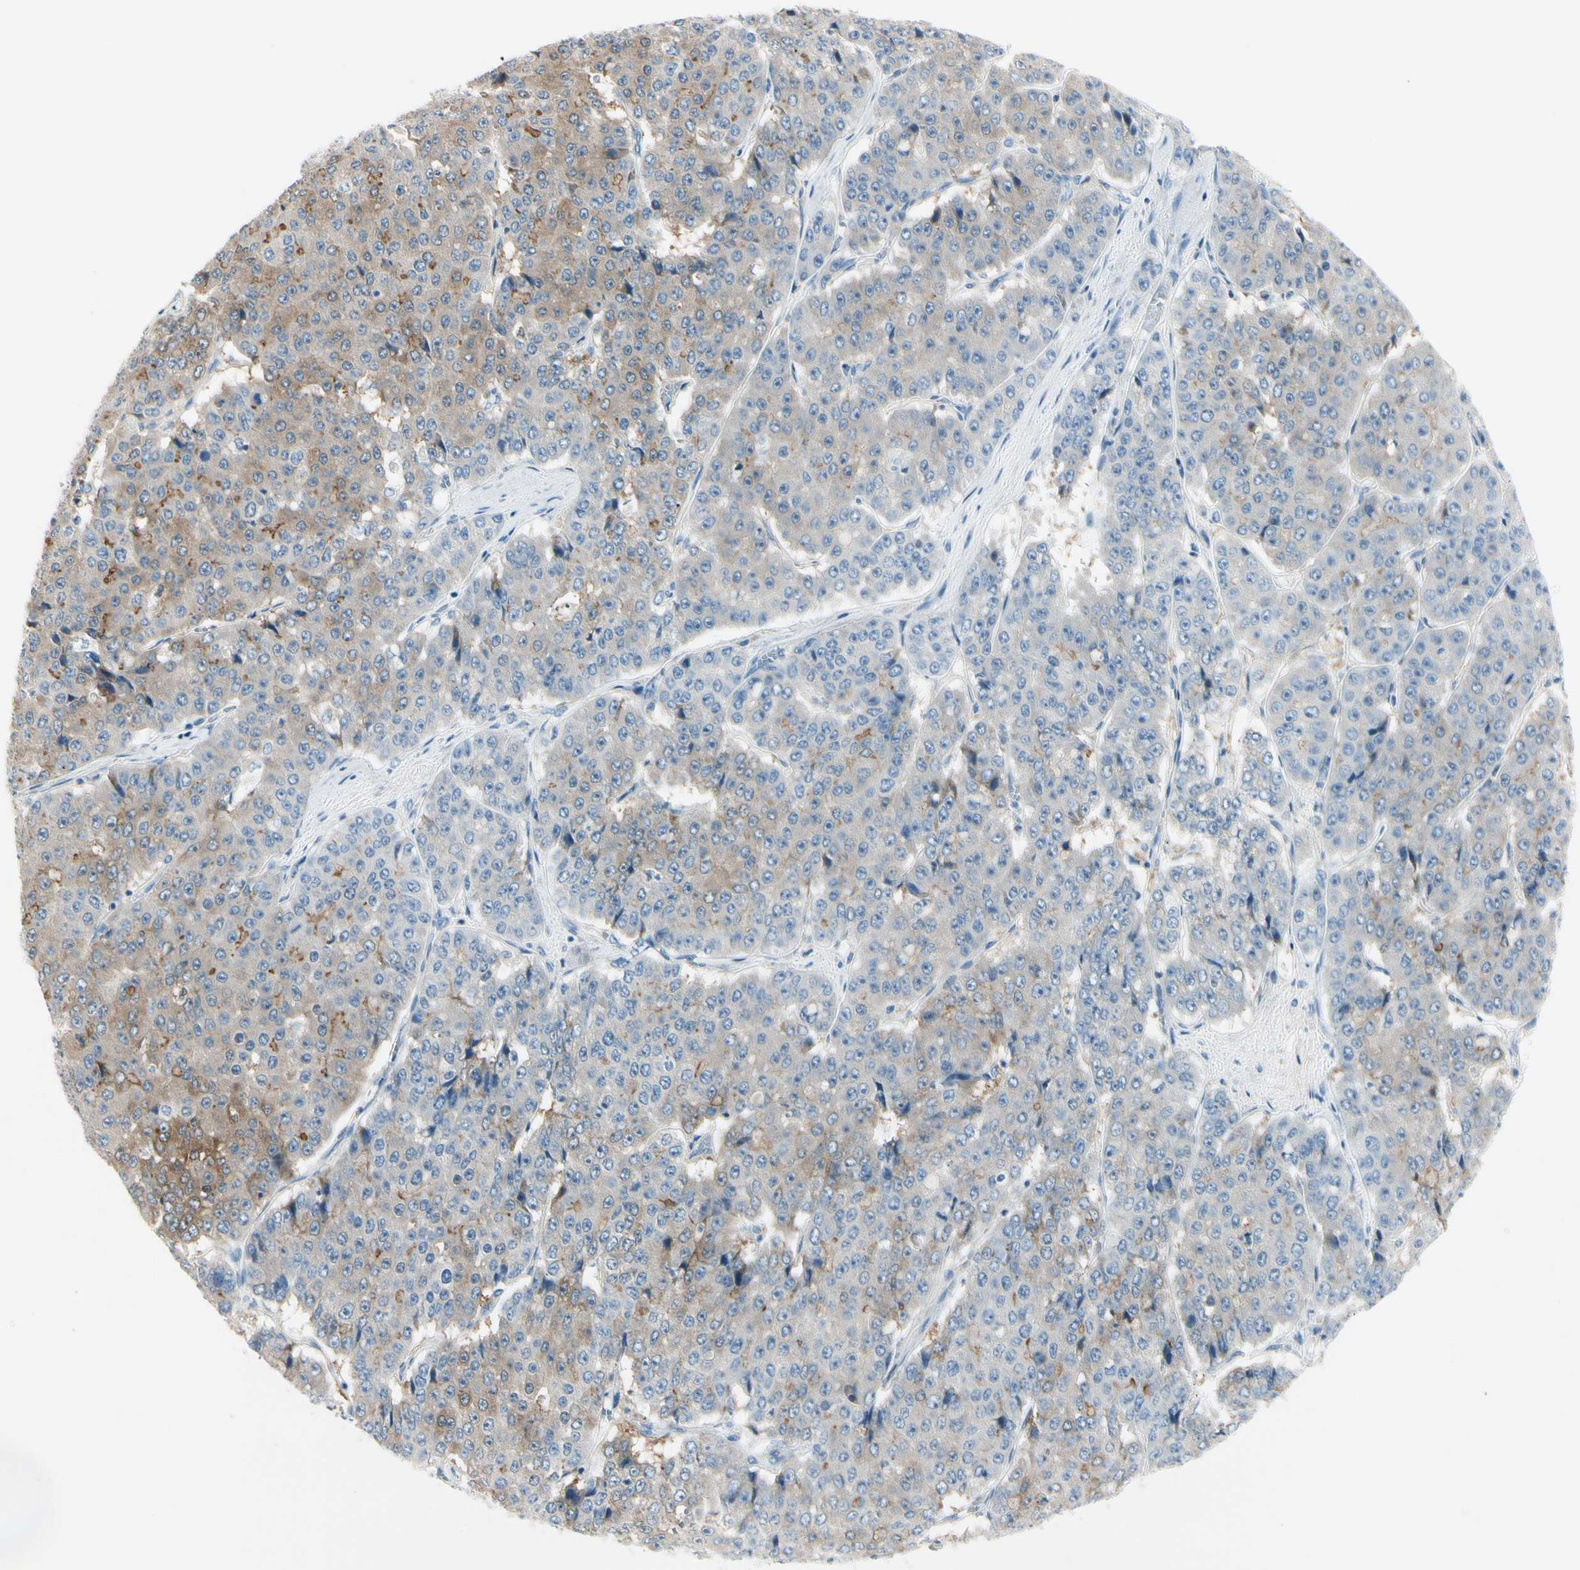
{"staining": {"intensity": "moderate", "quantity": "<25%", "location": "cytoplasmic/membranous"}, "tissue": "pancreatic cancer", "cell_type": "Tumor cells", "image_type": "cancer", "snomed": [{"axis": "morphology", "description": "Adenocarcinoma, NOS"}, {"axis": "topography", "description": "Pancreas"}], "caption": "Immunohistochemistry (IHC) of pancreatic cancer (adenocarcinoma) reveals low levels of moderate cytoplasmic/membranous positivity in approximately <25% of tumor cells. Immunohistochemistry stains the protein of interest in brown and the nuclei are stained blue.", "gene": "PEBP1", "patient": {"sex": "male", "age": 50}}